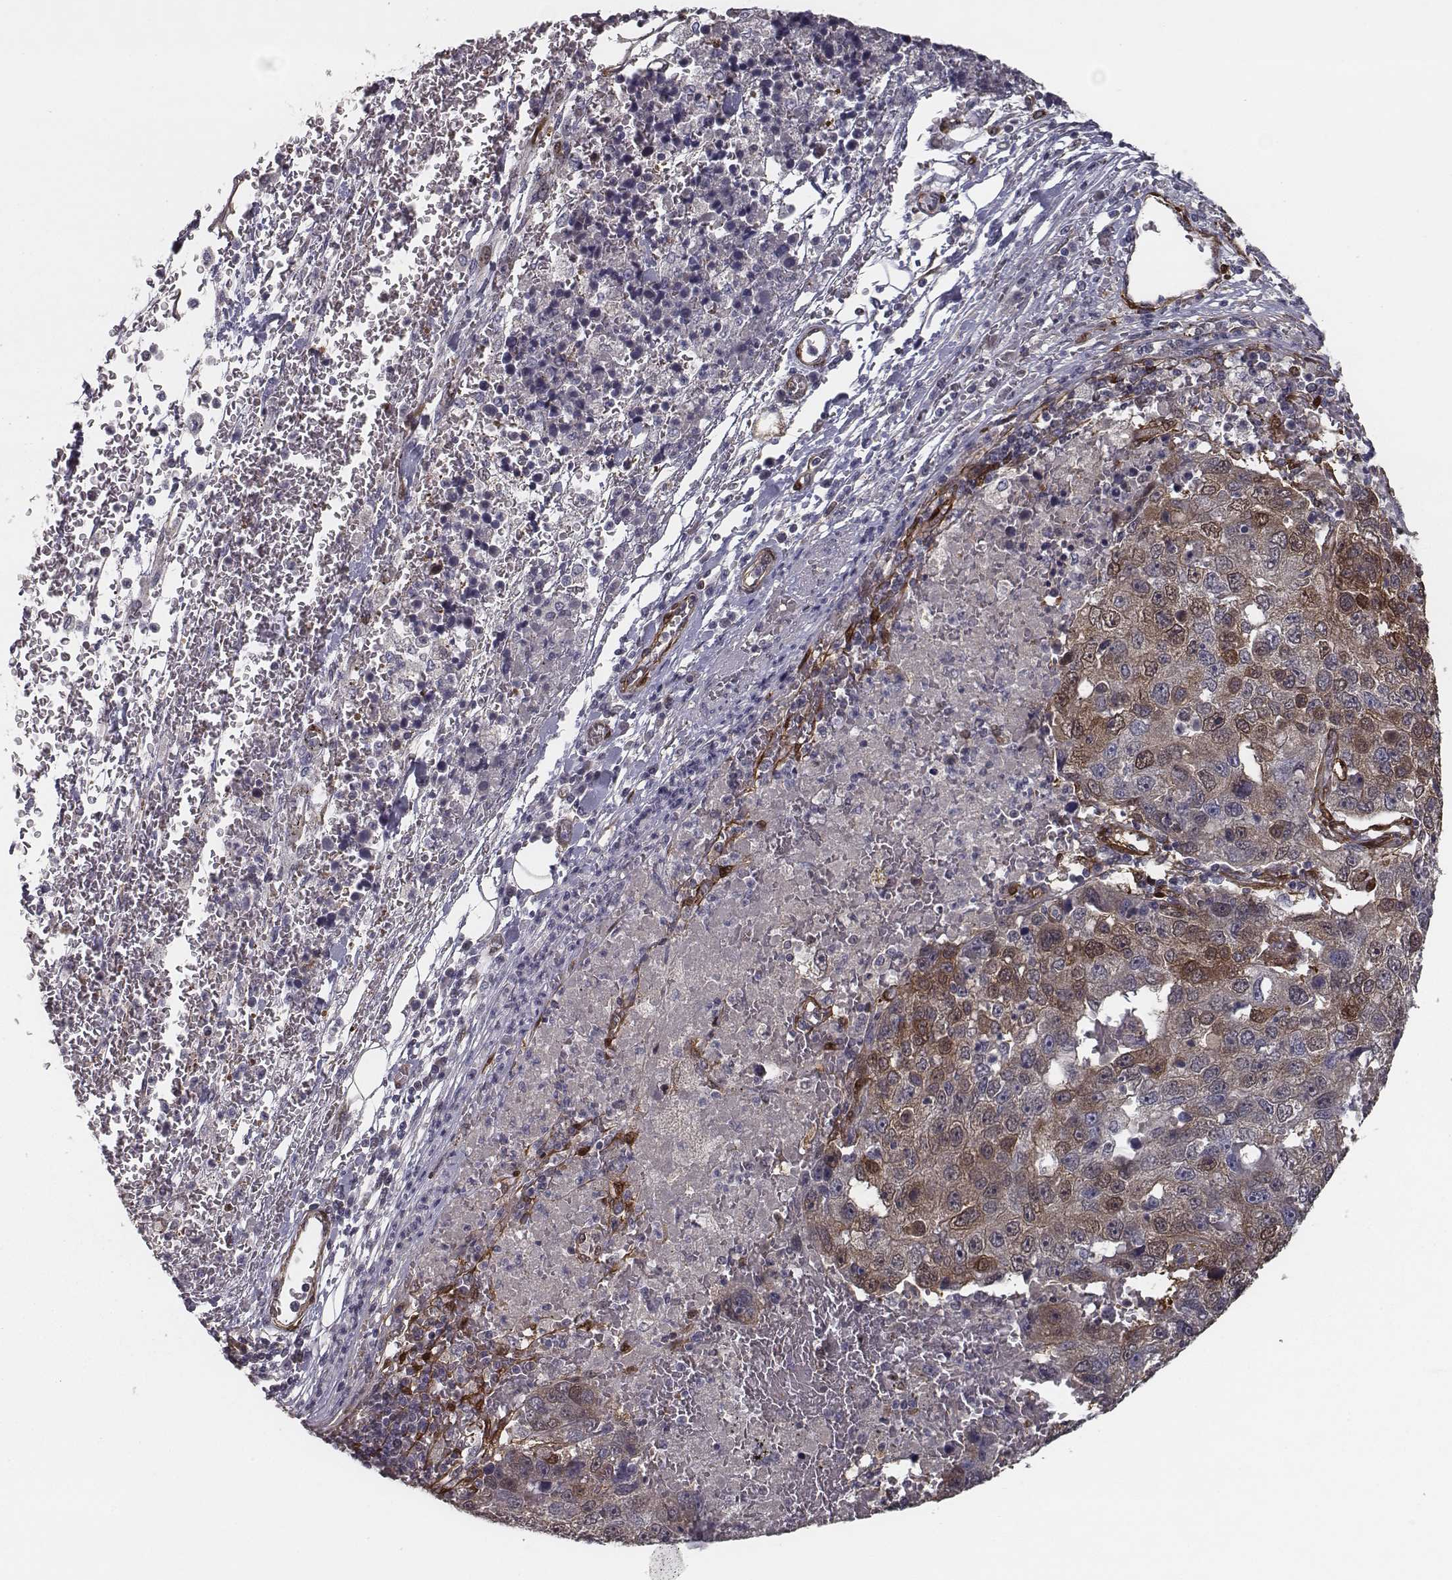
{"staining": {"intensity": "moderate", "quantity": "25%-75%", "location": "cytoplasmic/membranous"}, "tissue": "pancreatic cancer", "cell_type": "Tumor cells", "image_type": "cancer", "snomed": [{"axis": "morphology", "description": "Adenocarcinoma, NOS"}, {"axis": "topography", "description": "Pancreas"}], "caption": "There is medium levels of moderate cytoplasmic/membranous positivity in tumor cells of adenocarcinoma (pancreatic), as demonstrated by immunohistochemical staining (brown color).", "gene": "ISYNA1", "patient": {"sex": "female", "age": 61}}